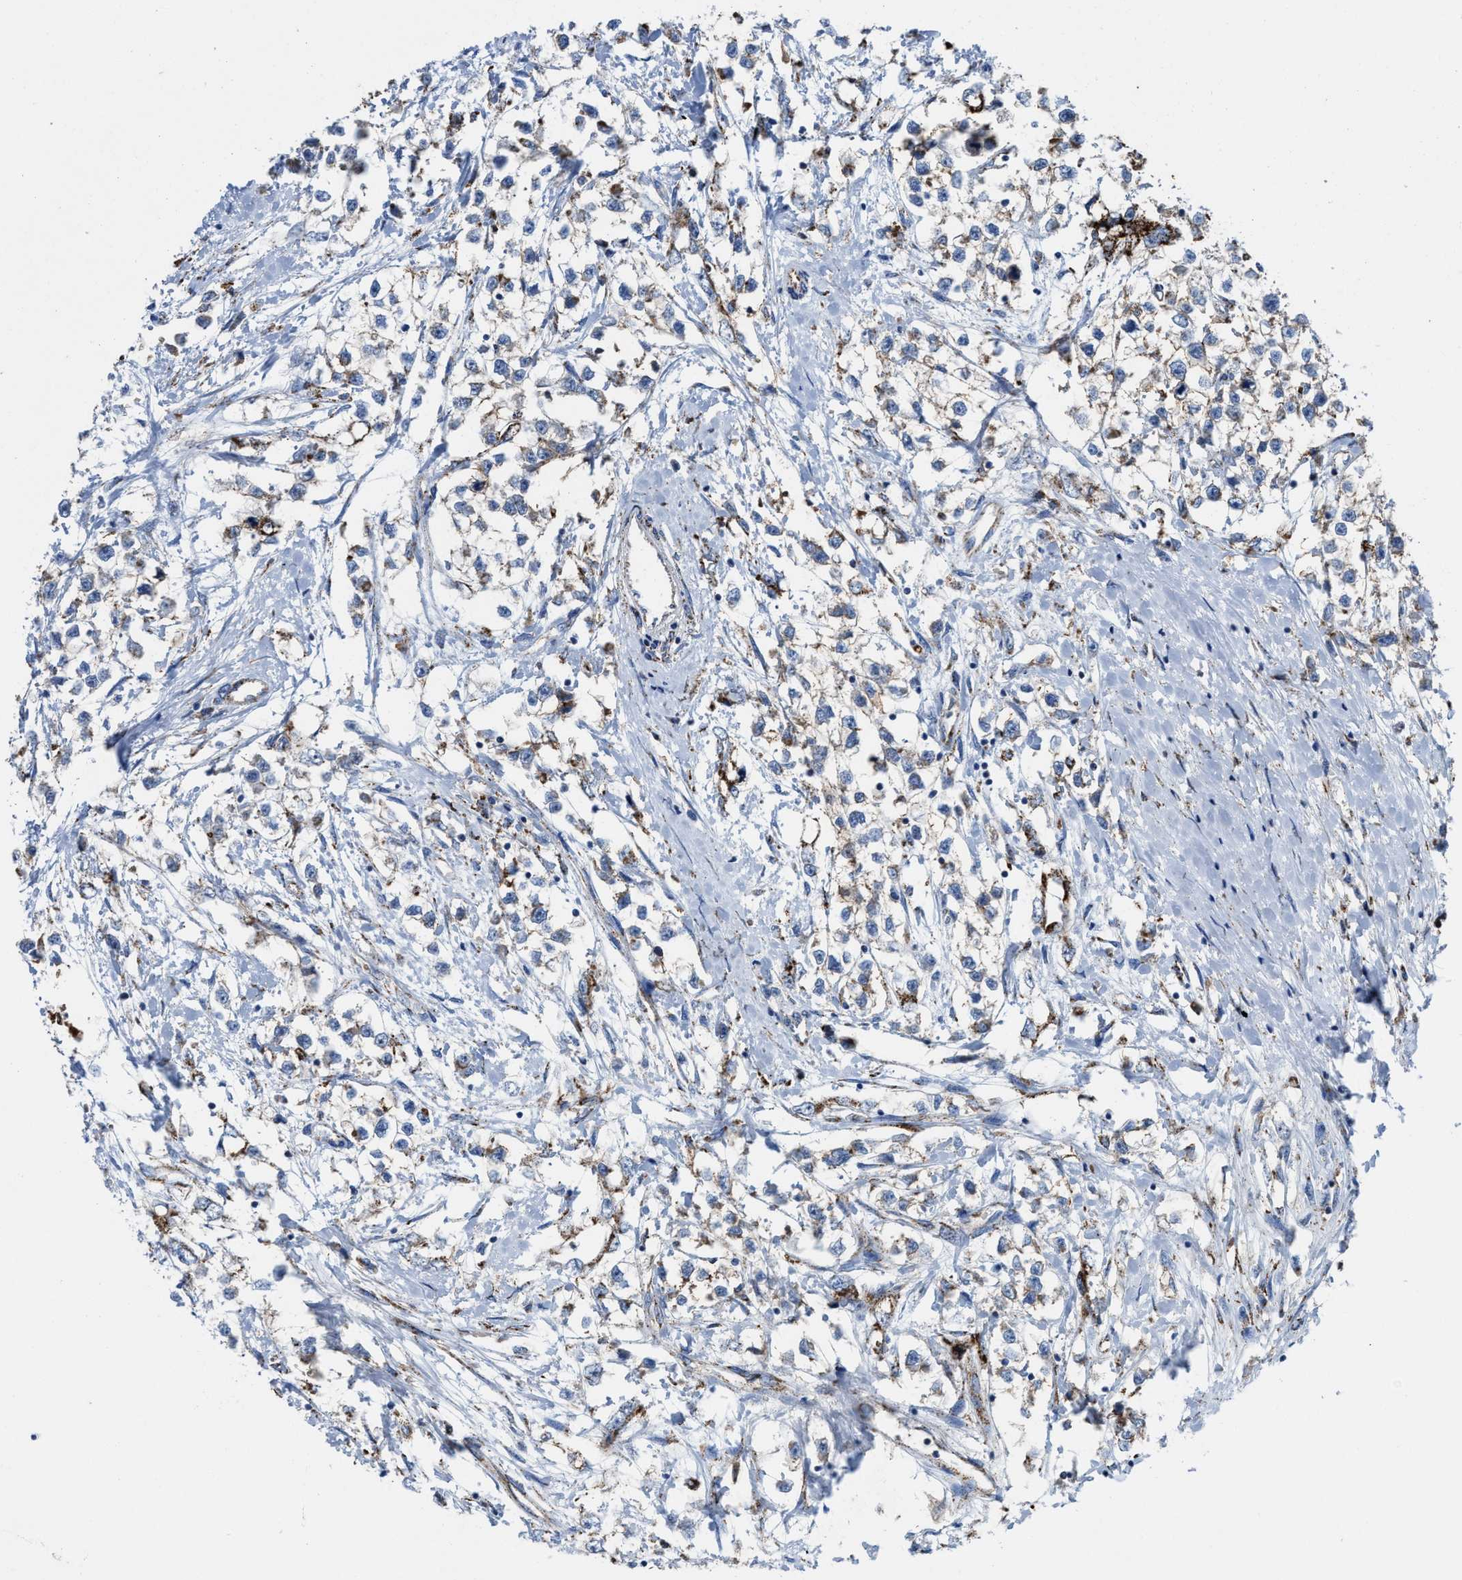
{"staining": {"intensity": "weak", "quantity": "25%-75%", "location": "cytoplasmic/membranous"}, "tissue": "testis cancer", "cell_type": "Tumor cells", "image_type": "cancer", "snomed": [{"axis": "morphology", "description": "Seminoma, NOS"}, {"axis": "morphology", "description": "Carcinoma, Embryonal, NOS"}, {"axis": "topography", "description": "Testis"}], "caption": "Protein staining of seminoma (testis) tissue displays weak cytoplasmic/membranous positivity in about 25%-75% of tumor cells. The staining was performed using DAB, with brown indicating positive protein expression. Nuclei are stained blue with hematoxylin.", "gene": "ALDH1B1", "patient": {"sex": "male", "age": 51}}